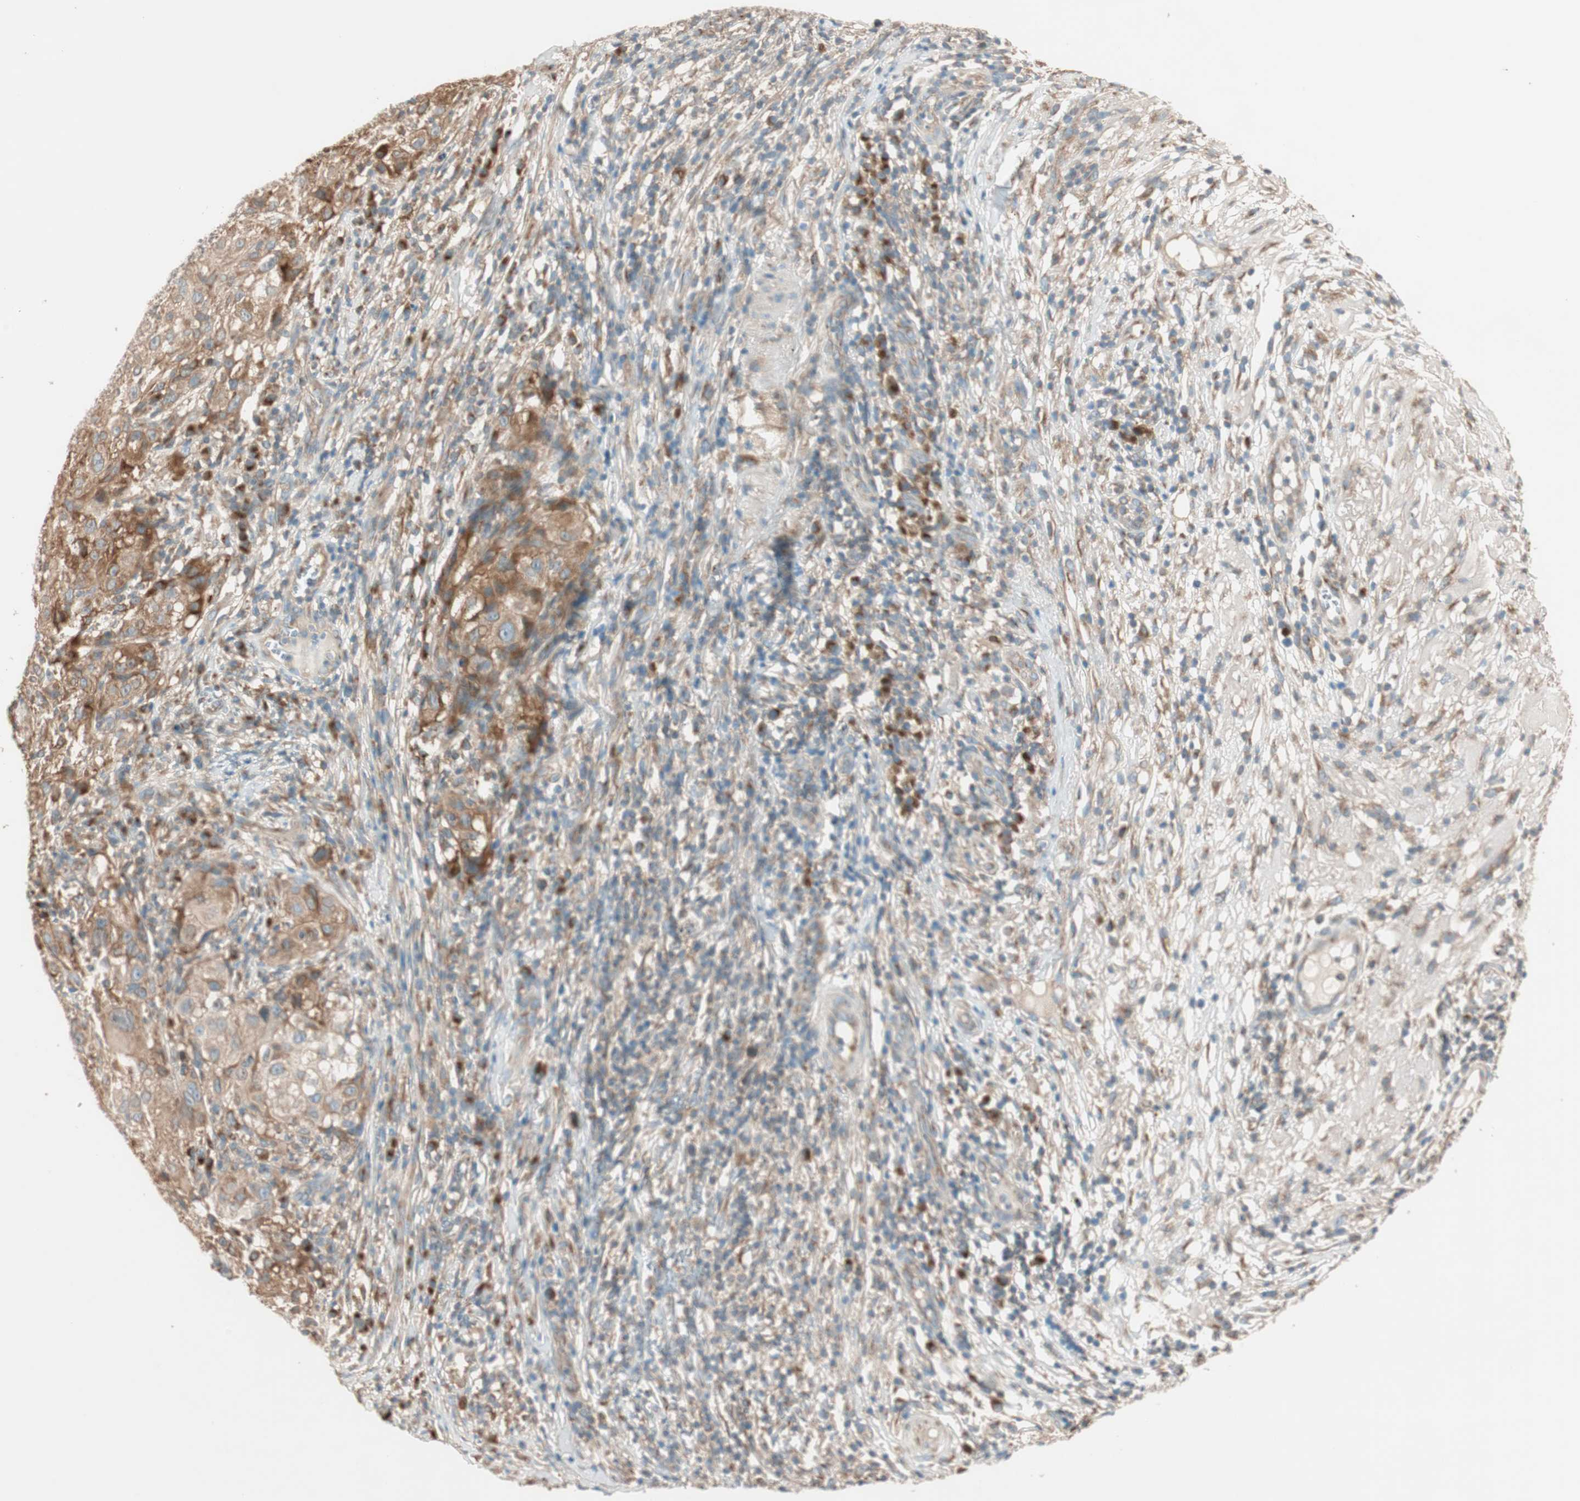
{"staining": {"intensity": "moderate", "quantity": ">75%", "location": "cytoplasmic/membranous"}, "tissue": "melanoma", "cell_type": "Tumor cells", "image_type": "cancer", "snomed": [{"axis": "morphology", "description": "Necrosis, NOS"}, {"axis": "morphology", "description": "Malignant melanoma, NOS"}, {"axis": "topography", "description": "Skin"}], "caption": "Melanoma stained with a brown dye shows moderate cytoplasmic/membranous positive positivity in approximately >75% of tumor cells.", "gene": "SEC16A", "patient": {"sex": "female", "age": 87}}